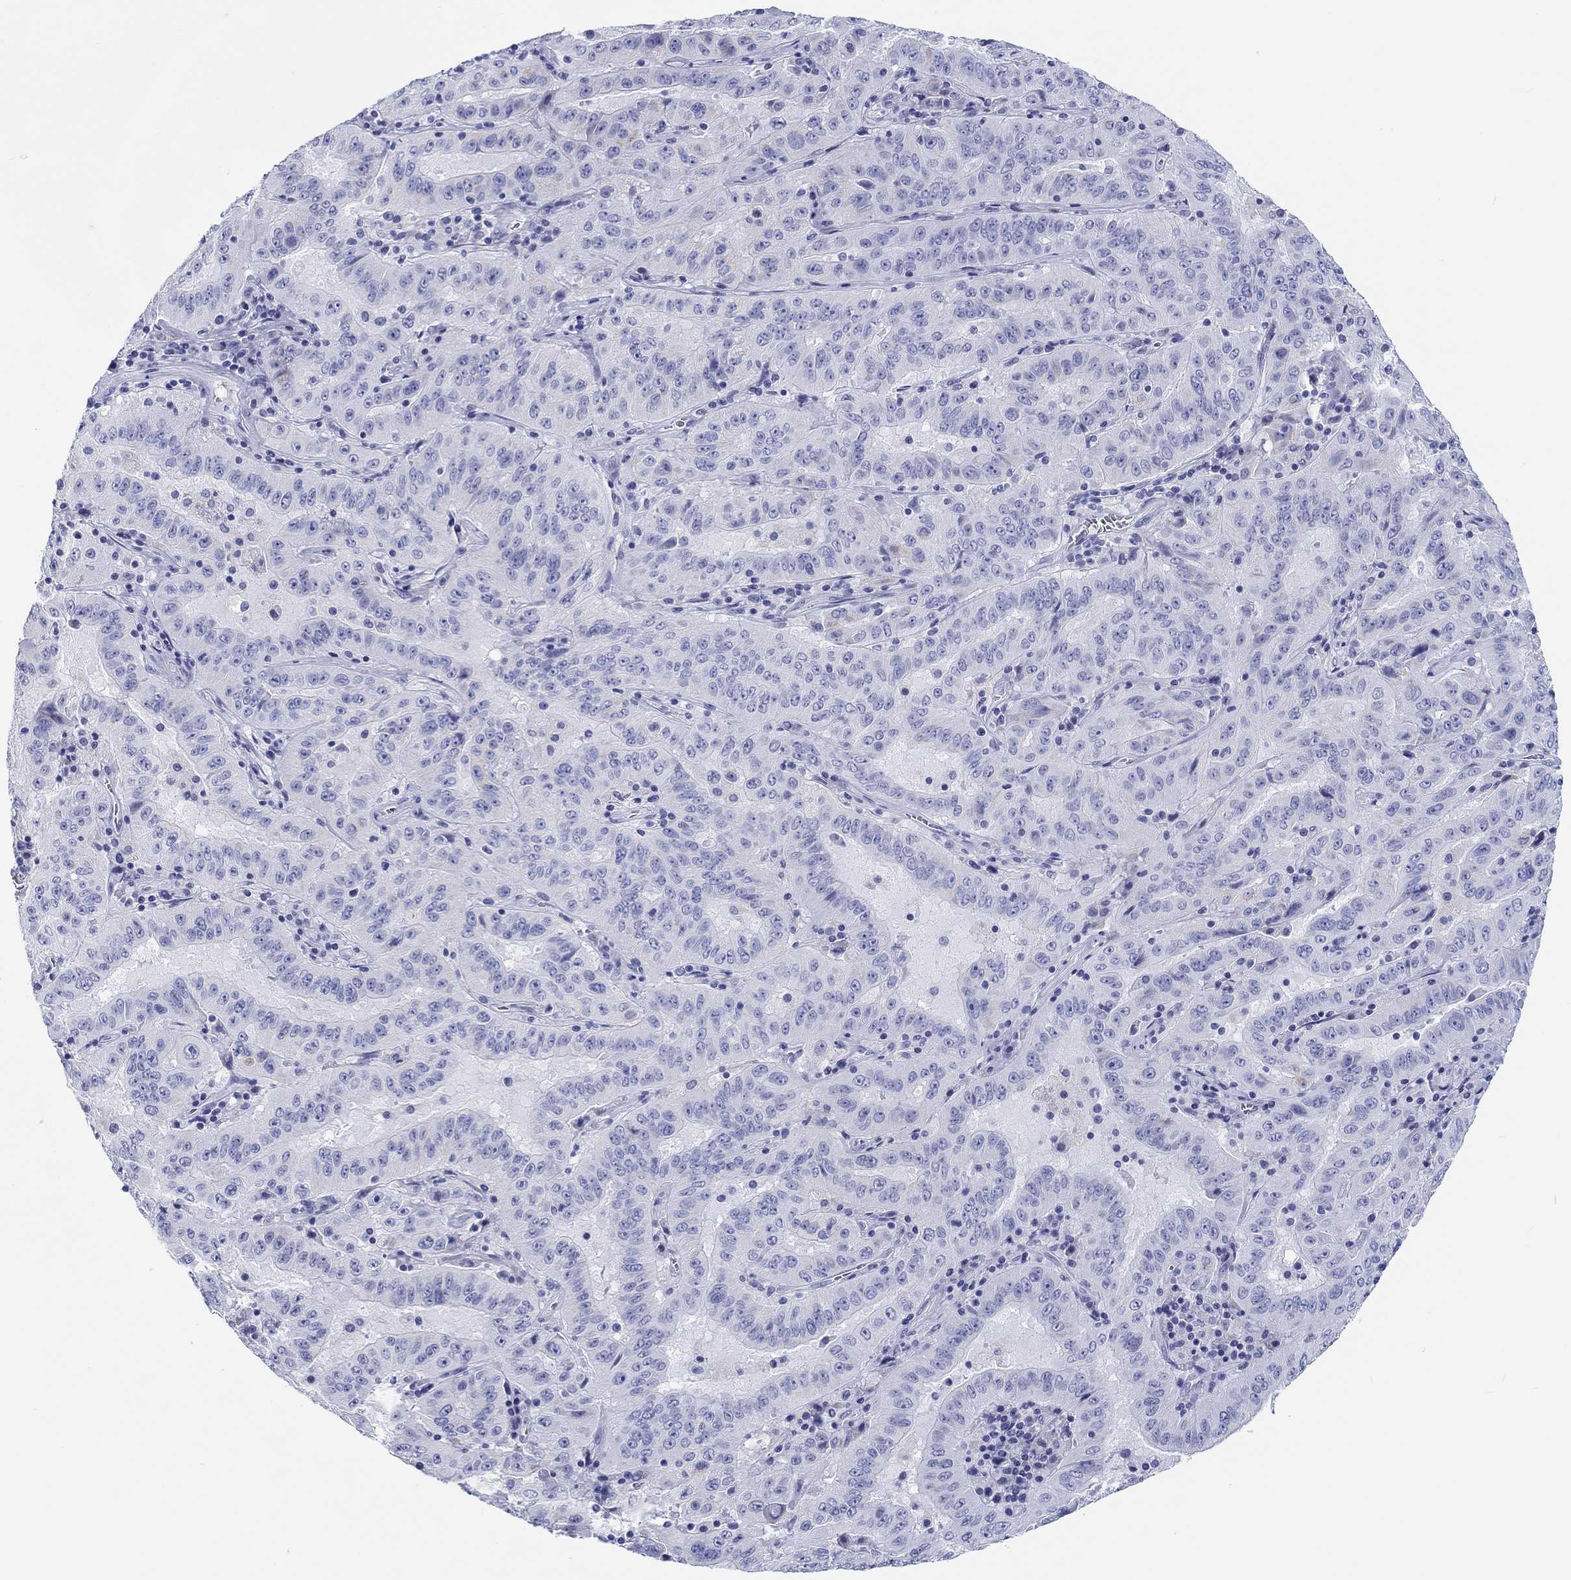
{"staining": {"intensity": "negative", "quantity": "none", "location": "none"}, "tissue": "pancreatic cancer", "cell_type": "Tumor cells", "image_type": "cancer", "snomed": [{"axis": "morphology", "description": "Adenocarcinoma, NOS"}, {"axis": "topography", "description": "Pancreas"}], "caption": "Histopathology image shows no significant protein expression in tumor cells of pancreatic cancer (adenocarcinoma). (DAB (3,3'-diaminobenzidine) immunohistochemistry (IHC), high magnification).", "gene": "H1-1", "patient": {"sex": "male", "age": 63}}